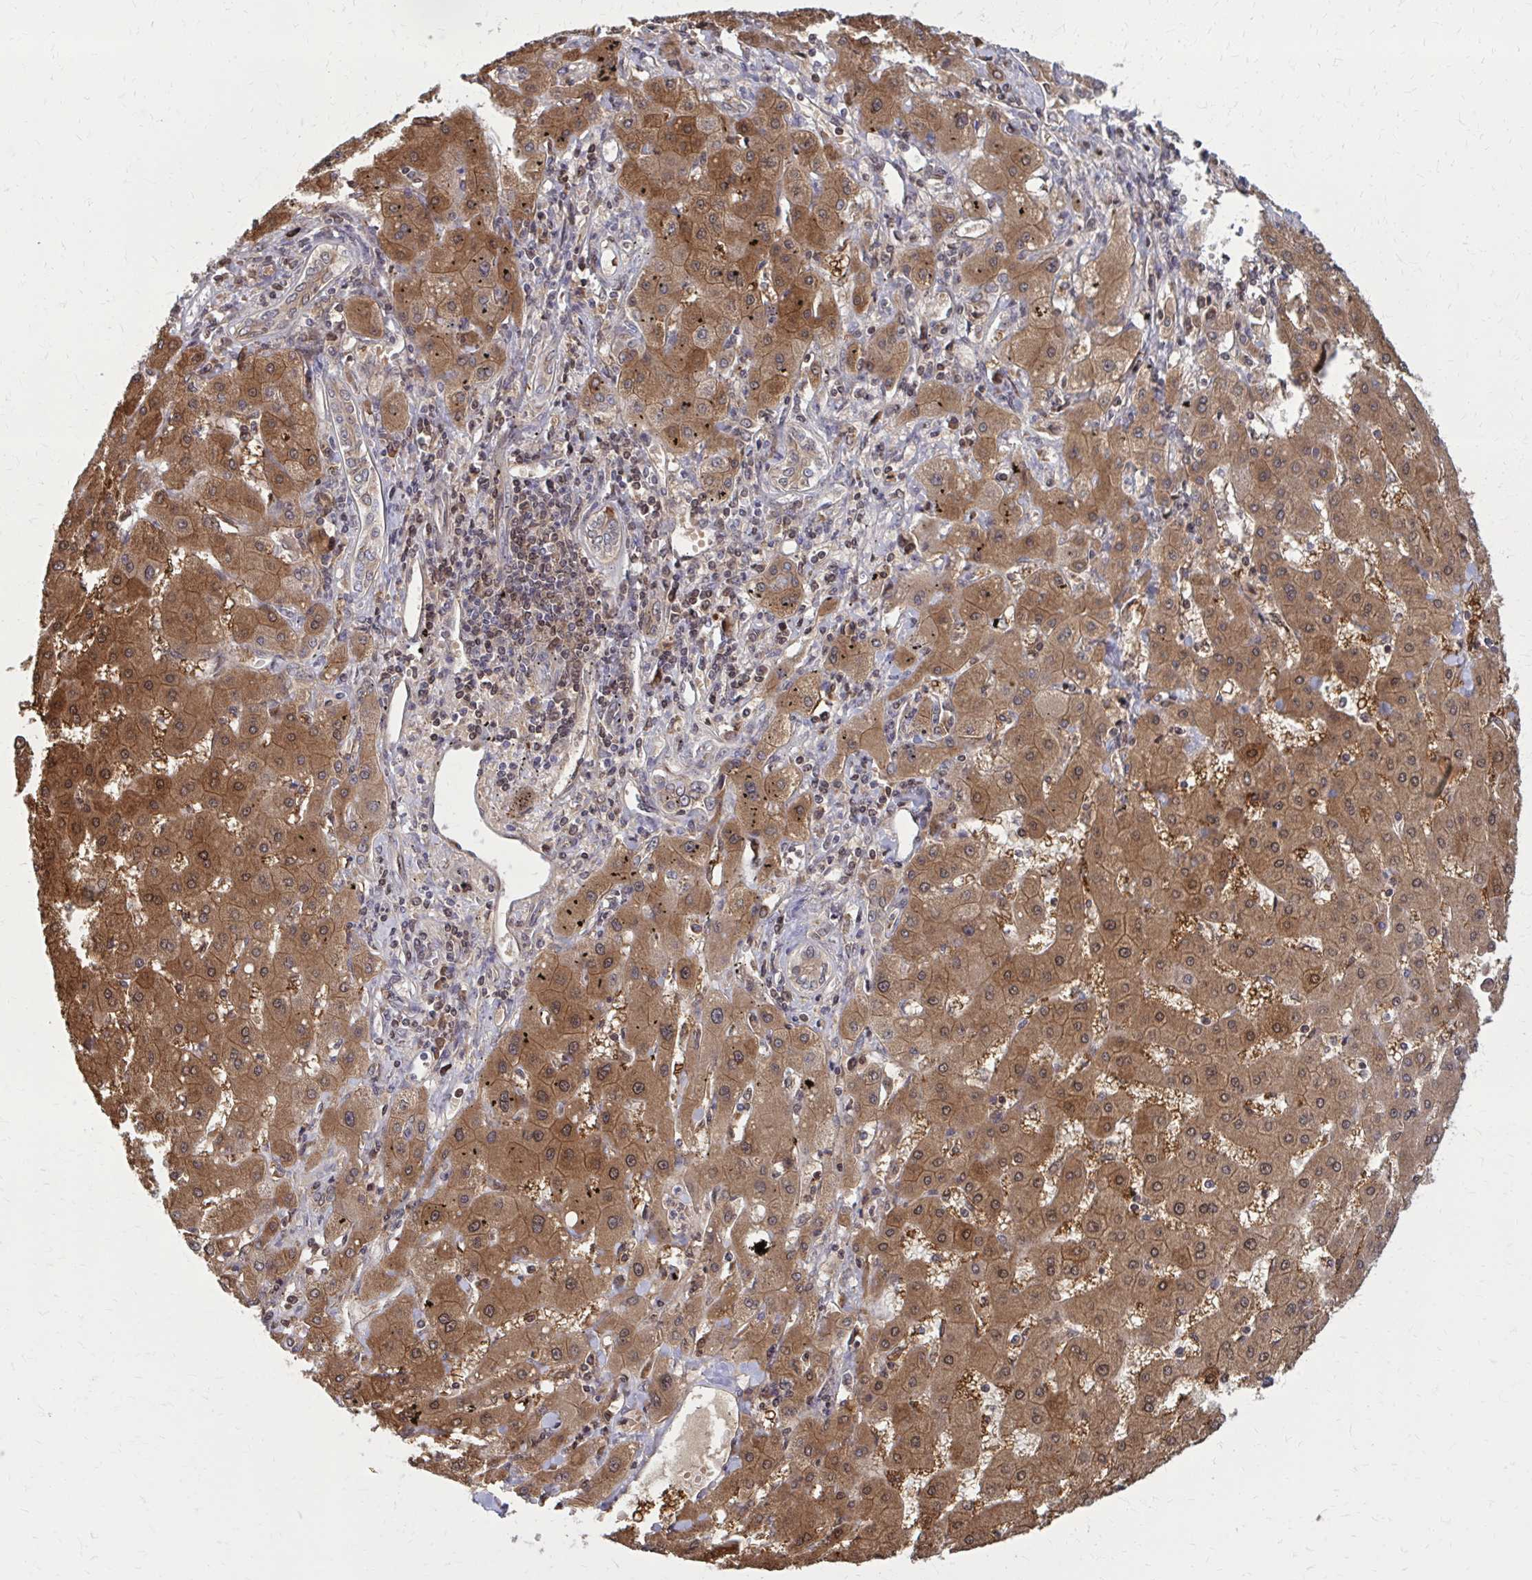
{"staining": {"intensity": "moderate", "quantity": ">75%", "location": "cytoplasmic/membranous"}, "tissue": "liver cancer", "cell_type": "Tumor cells", "image_type": "cancer", "snomed": [{"axis": "morphology", "description": "Carcinoma, Hepatocellular, NOS"}, {"axis": "topography", "description": "Liver"}], "caption": "A medium amount of moderate cytoplasmic/membranous positivity is present in approximately >75% of tumor cells in liver cancer (hepatocellular carcinoma) tissue.", "gene": "DBI", "patient": {"sex": "male", "age": 72}}